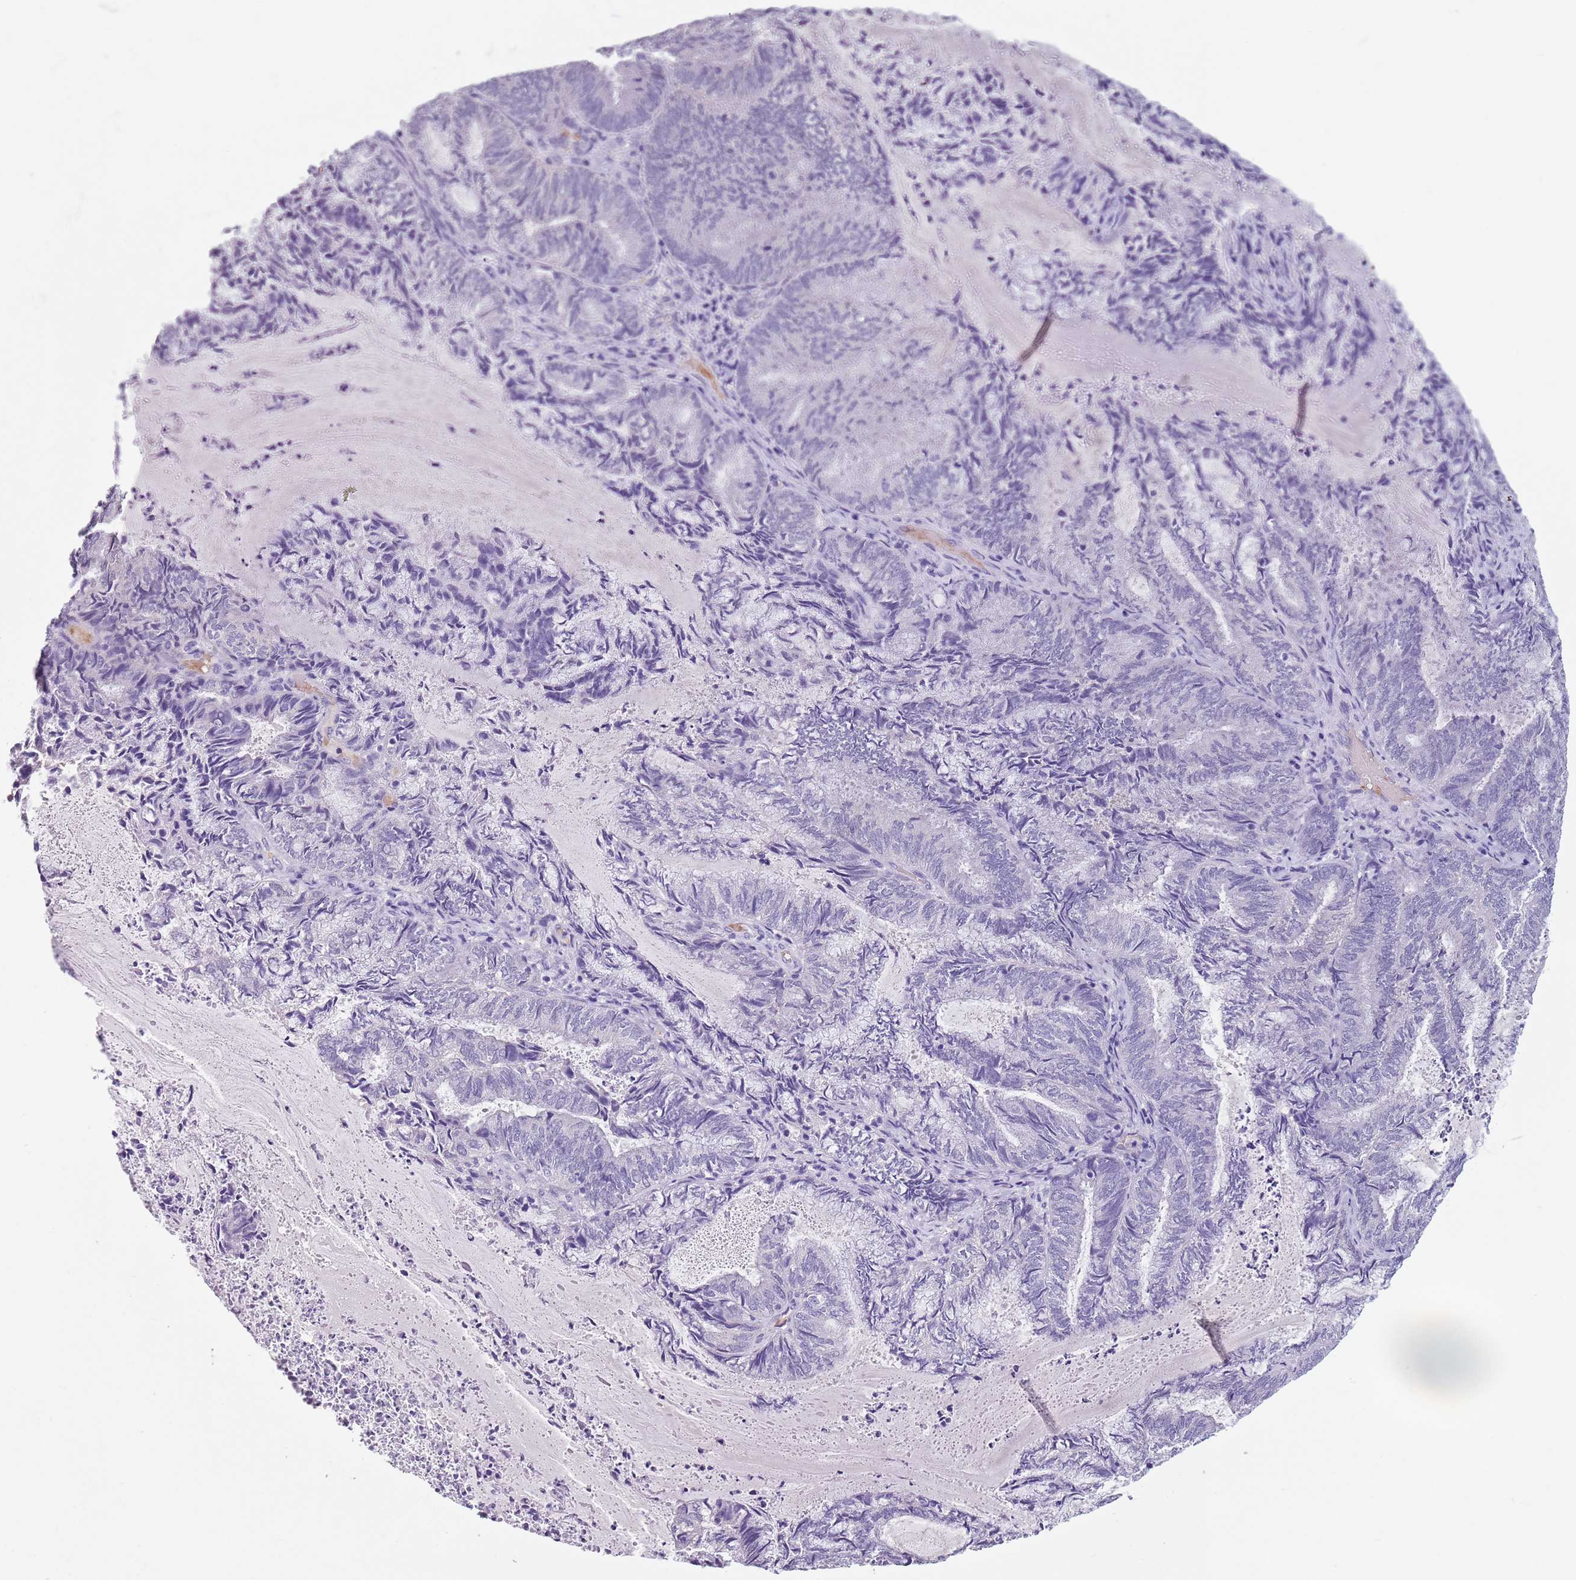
{"staining": {"intensity": "negative", "quantity": "none", "location": "none"}, "tissue": "endometrial cancer", "cell_type": "Tumor cells", "image_type": "cancer", "snomed": [{"axis": "morphology", "description": "Adenocarcinoma, NOS"}, {"axis": "topography", "description": "Endometrium"}], "caption": "Tumor cells are negative for brown protein staining in adenocarcinoma (endometrial).", "gene": "SPESP1", "patient": {"sex": "female", "age": 80}}